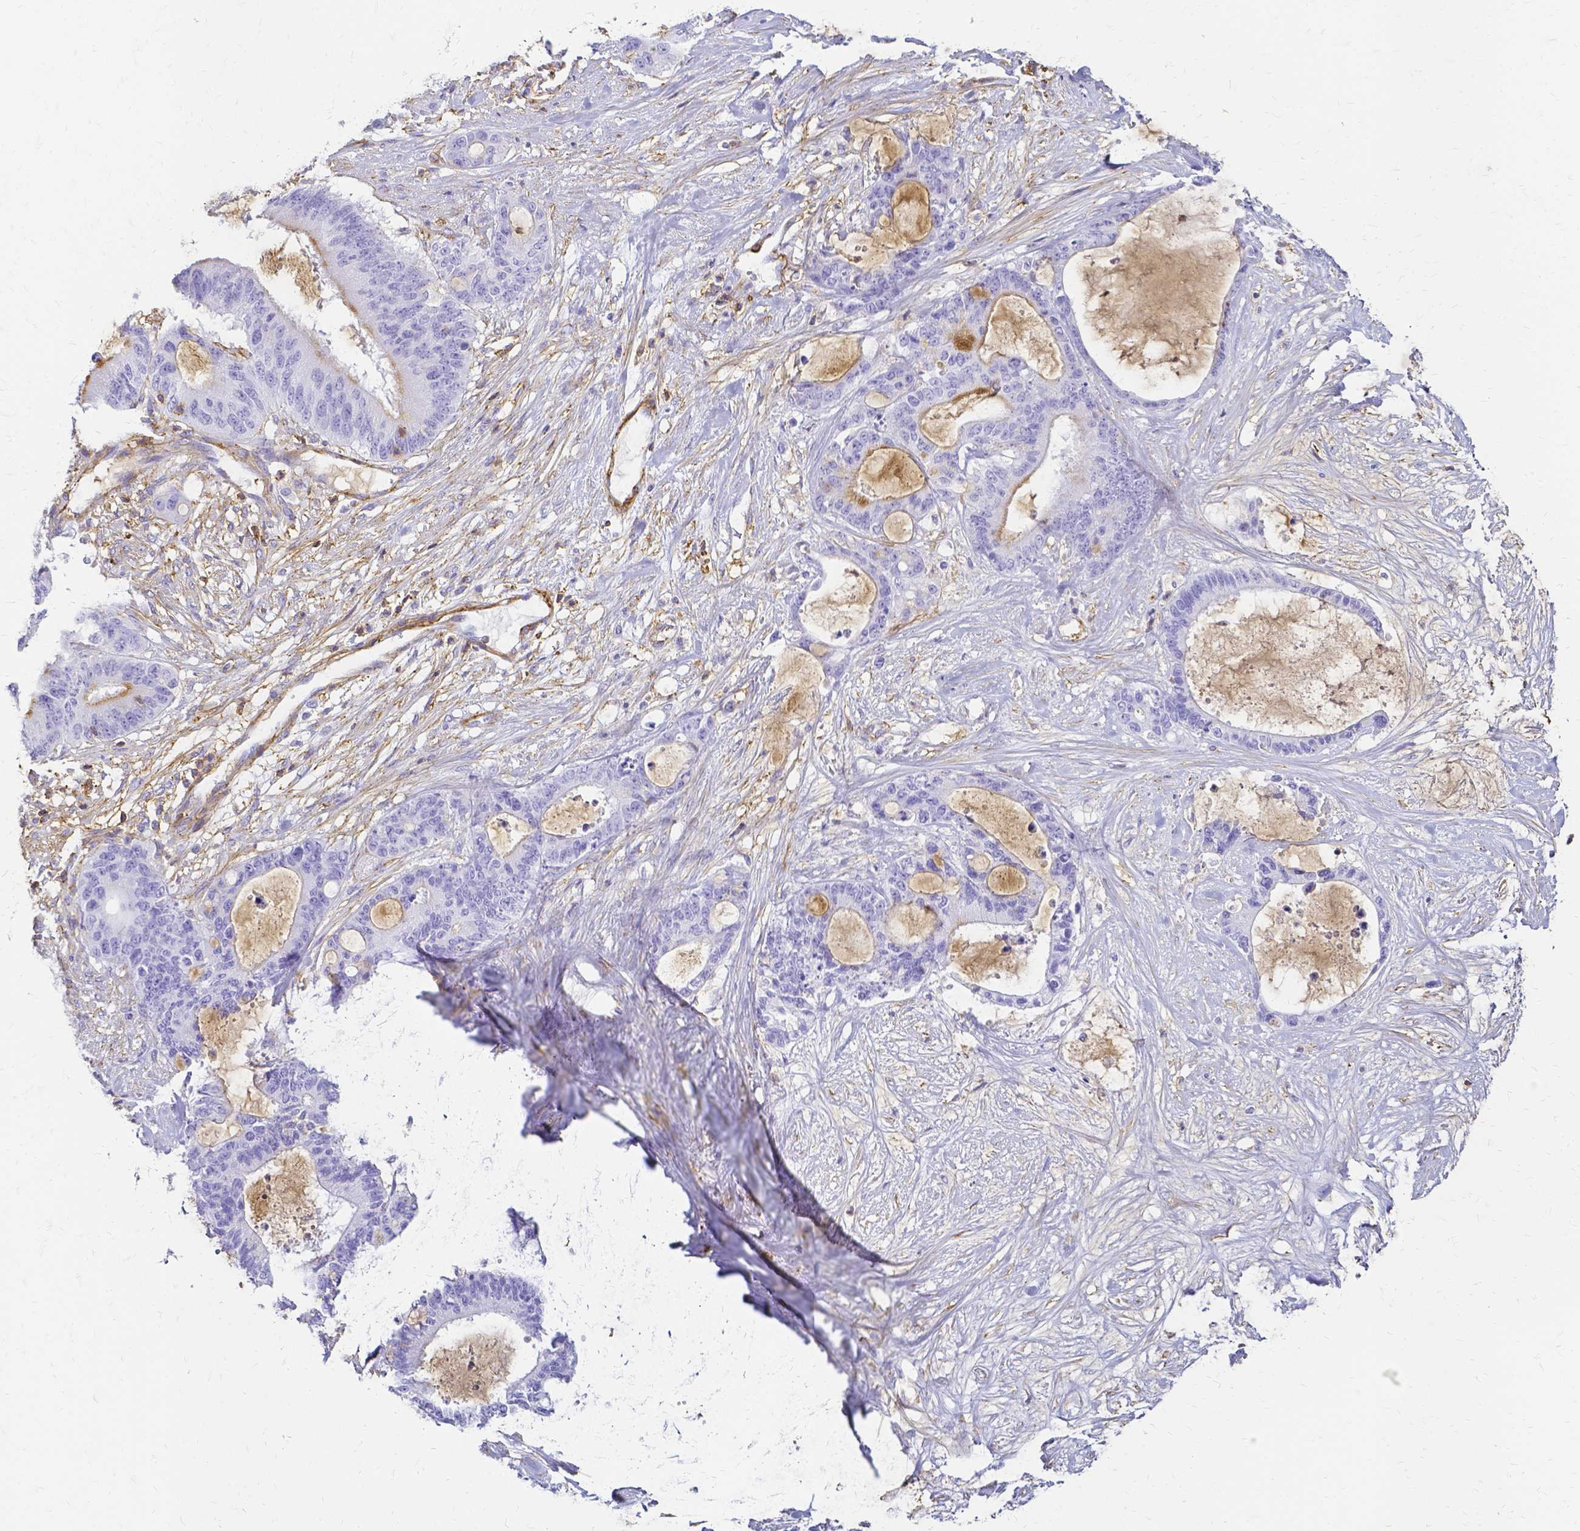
{"staining": {"intensity": "moderate", "quantity": "<25%", "location": "cytoplasmic/membranous"}, "tissue": "liver cancer", "cell_type": "Tumor cells", "image_type": "cancer", "snomed": [{"axis": "morphology", "description": "Normal tissue, NOS"}, {"axis": "morphology", "description": "Cholangiocarcinoma"}, {"axis": "topography", "description": "Liver"}, {"axis": "topography", "description": "Peripheral nerve tissue"}], "caption": "Immunohistochemical staining of human liver cholangiocarcinoma shows low levels of moderate cytoplasmic/membranous protein expression in about <25% of tumor cells. Nuclei are stained in blue.", "gene": "HSPA12A", "patient": {"sex": "female", "age": 73}}